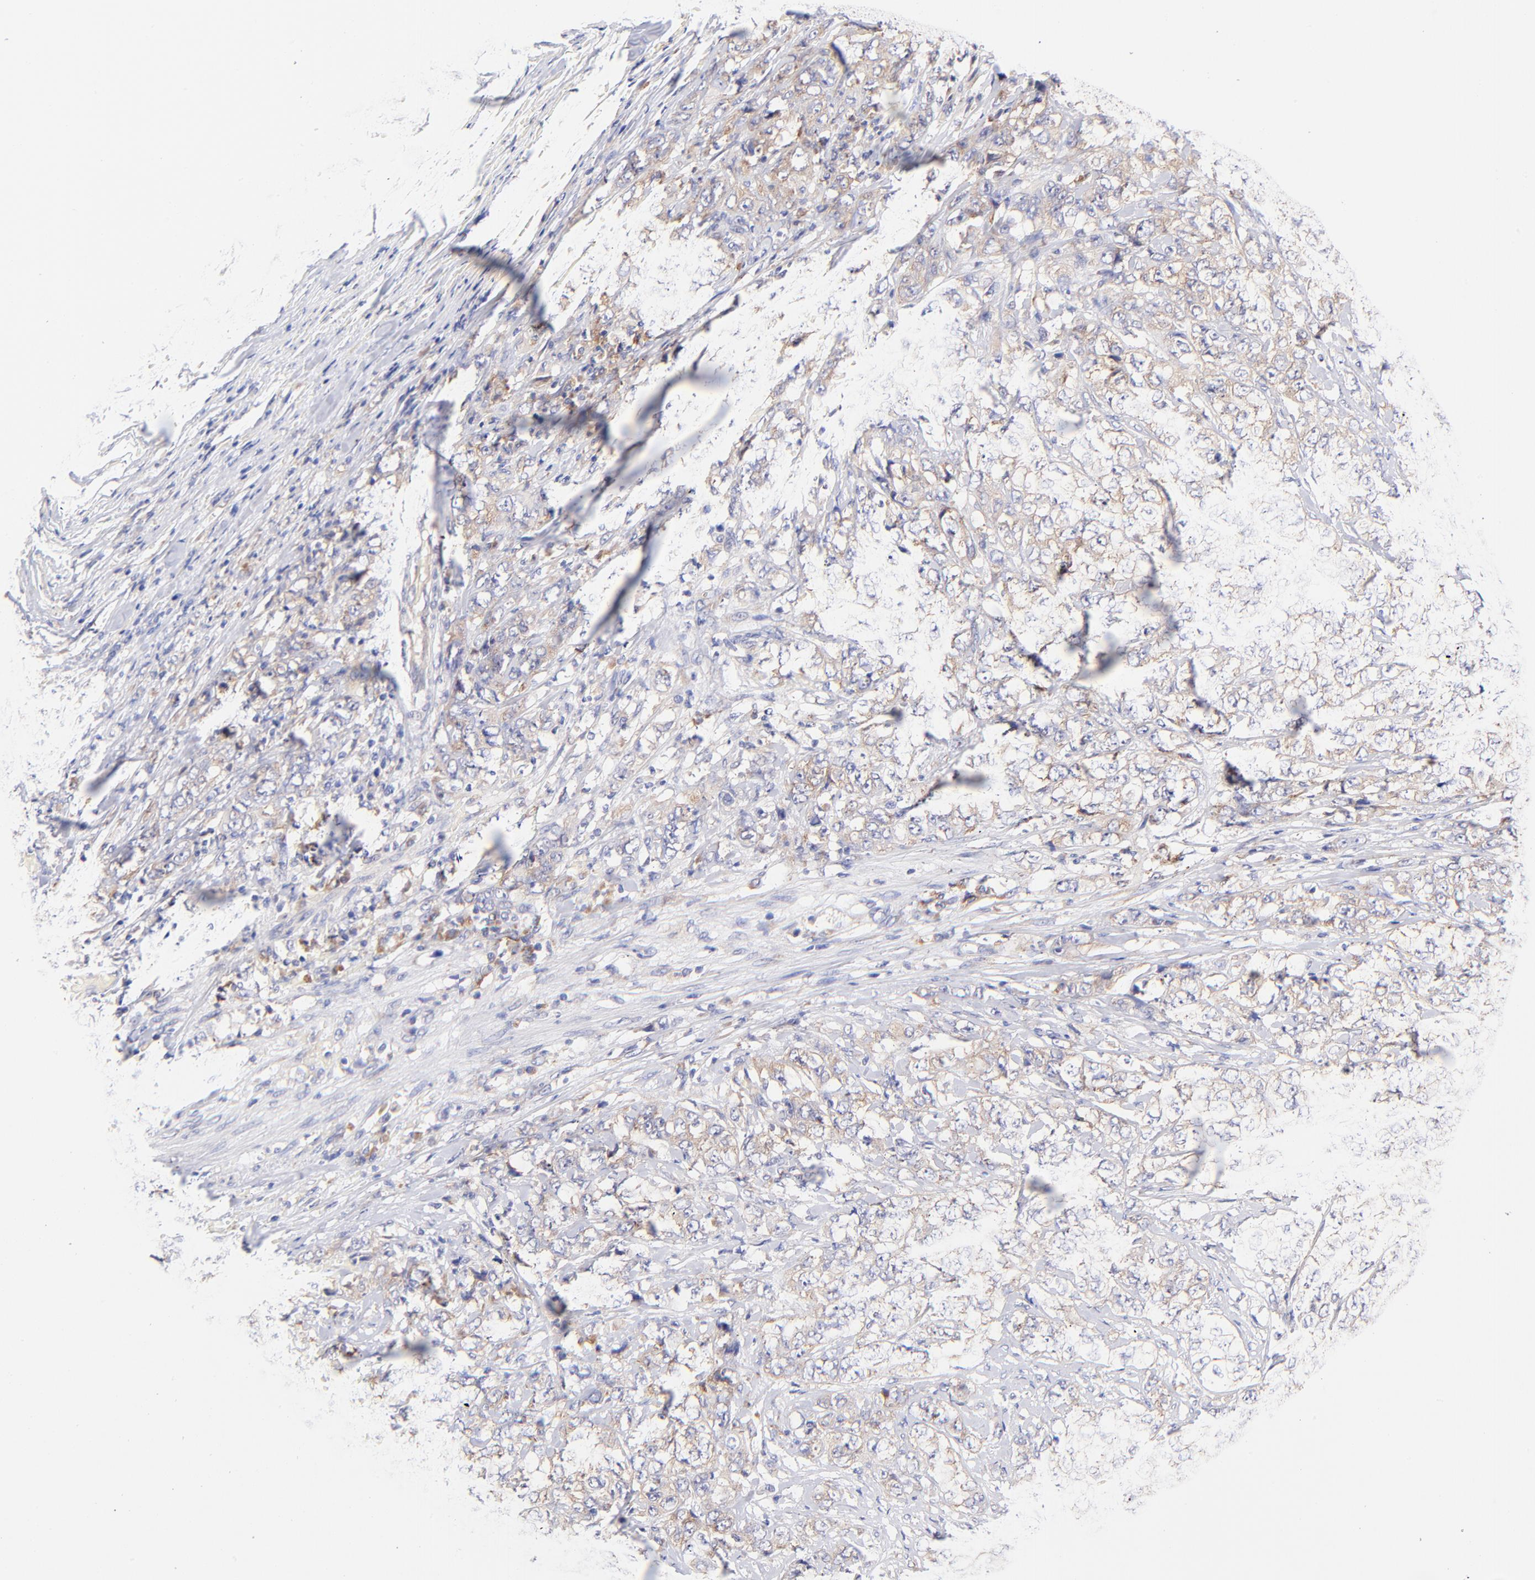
{"staining": {"intensity": "weak", "quantity": "25%-75%", "location": "cytoplasmic/membranous"}, "tissue": "stomach cancer", "cell_type": "Tumor cells", "image_type": "cancer", "snomed": [{"axis": "morphology", "description": "Adenocarcinoma, NOS"}, {"axis": "topography", "description": "Stomach"}], "caption": "The image displays a brown stain indicating the presence of a protein in the cytoplasmic/membranous of tumor cells in adenocarcinoma (stomach).", "gene": "RPL11", "patient": {"sex": "male", "age": 48}}